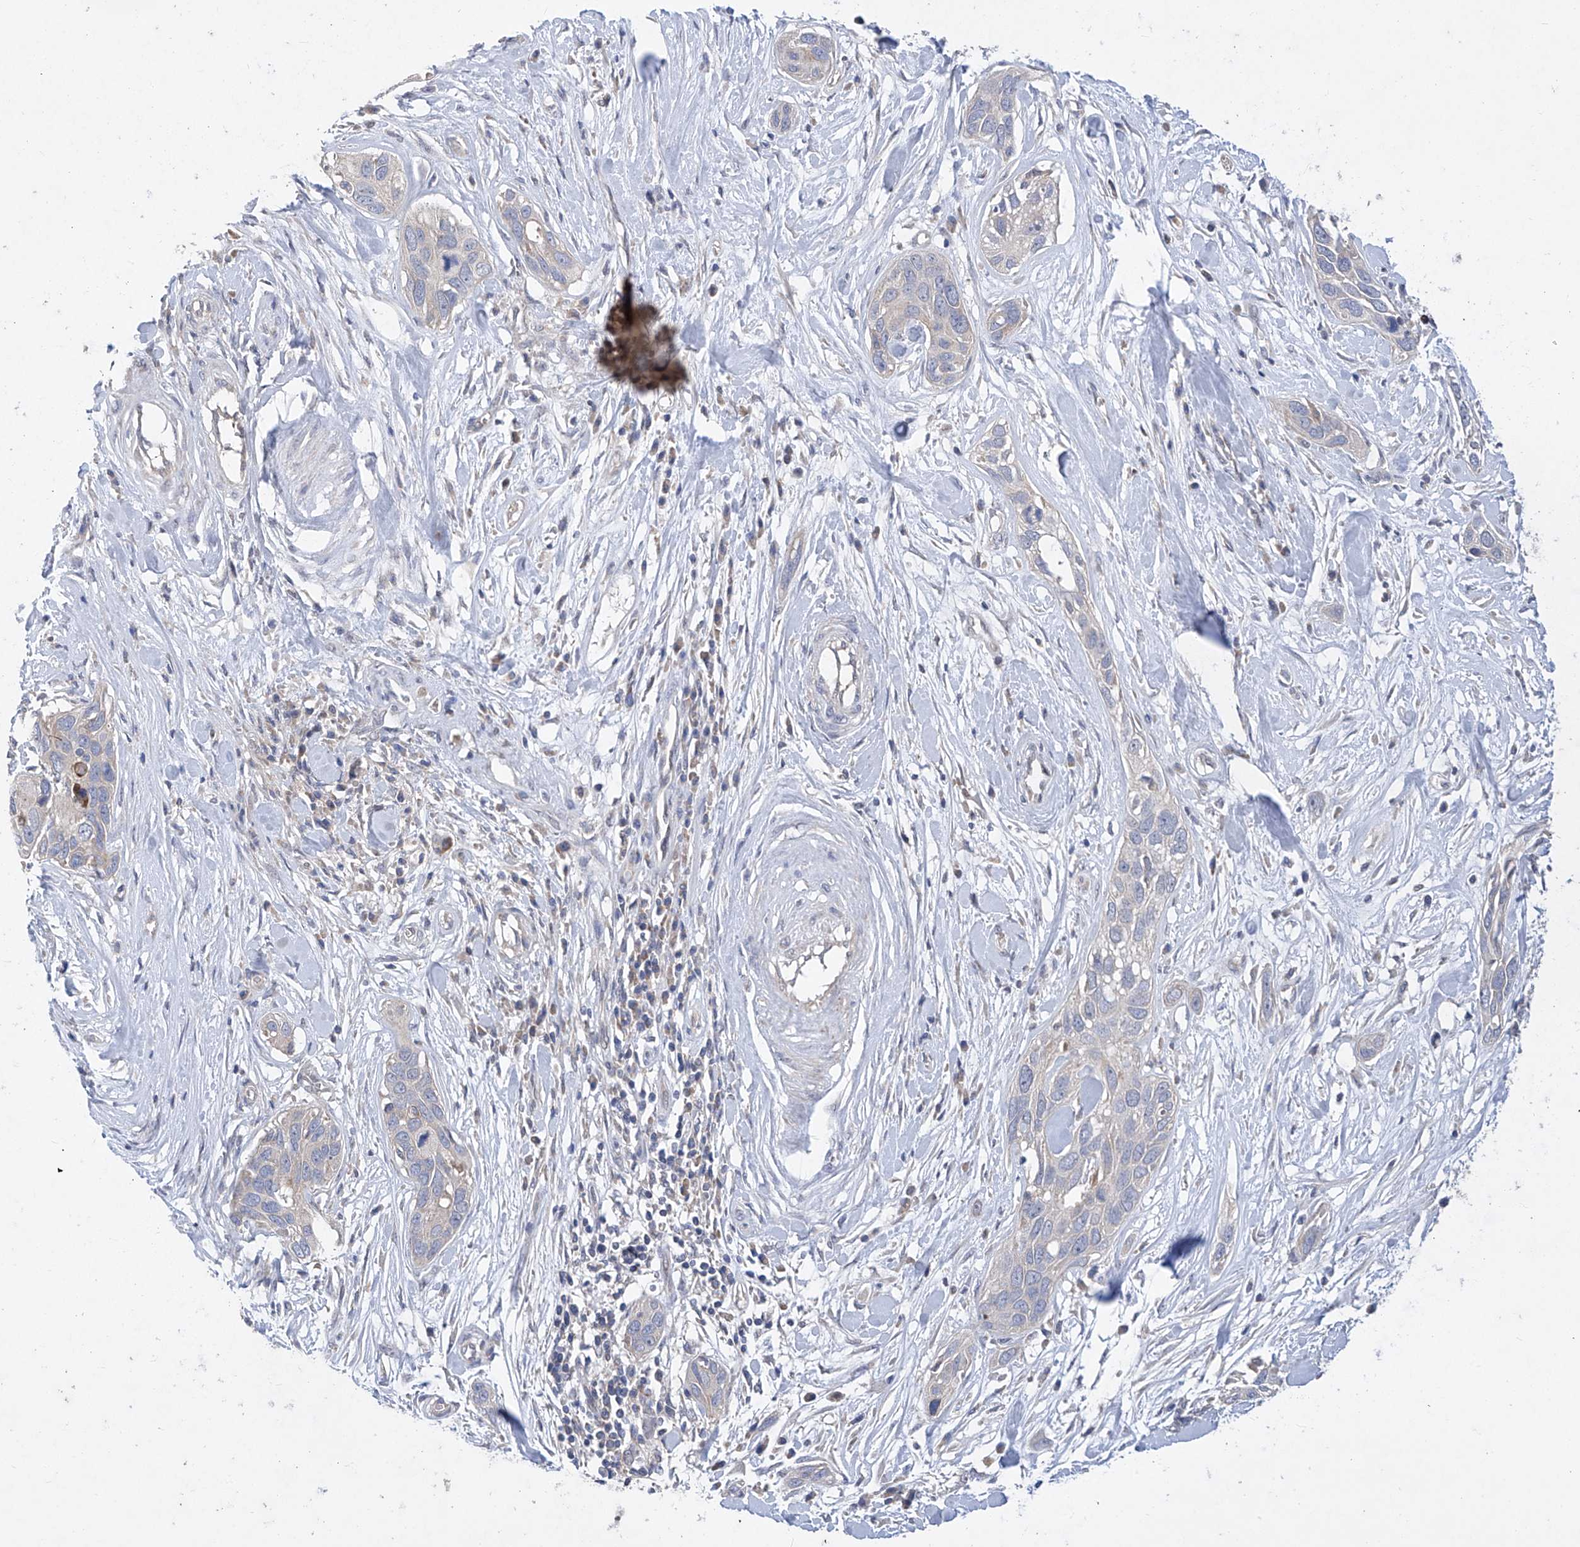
{"staining": {"intensity": "negative", "quantity": "none", "location": "none"}, "tissue": "pancreatic cancer", "cell_type": "Tumor cells", "image_type": "cancer", "snomed": [{"axis": "morphology", "description": "Adenocarcinoma, NOS"}, {"axis": "topography", "description": "Pancreas"}], "caption": "Immunohistochemistry photomicrograph of neoplastic tissue: human pancreatic cancer (adenocarcinoma) stained with DAB shows no significant protein staining in tumor cells.", "gene": "COQ3", "patient": {"sex": "female", "age": 60}}